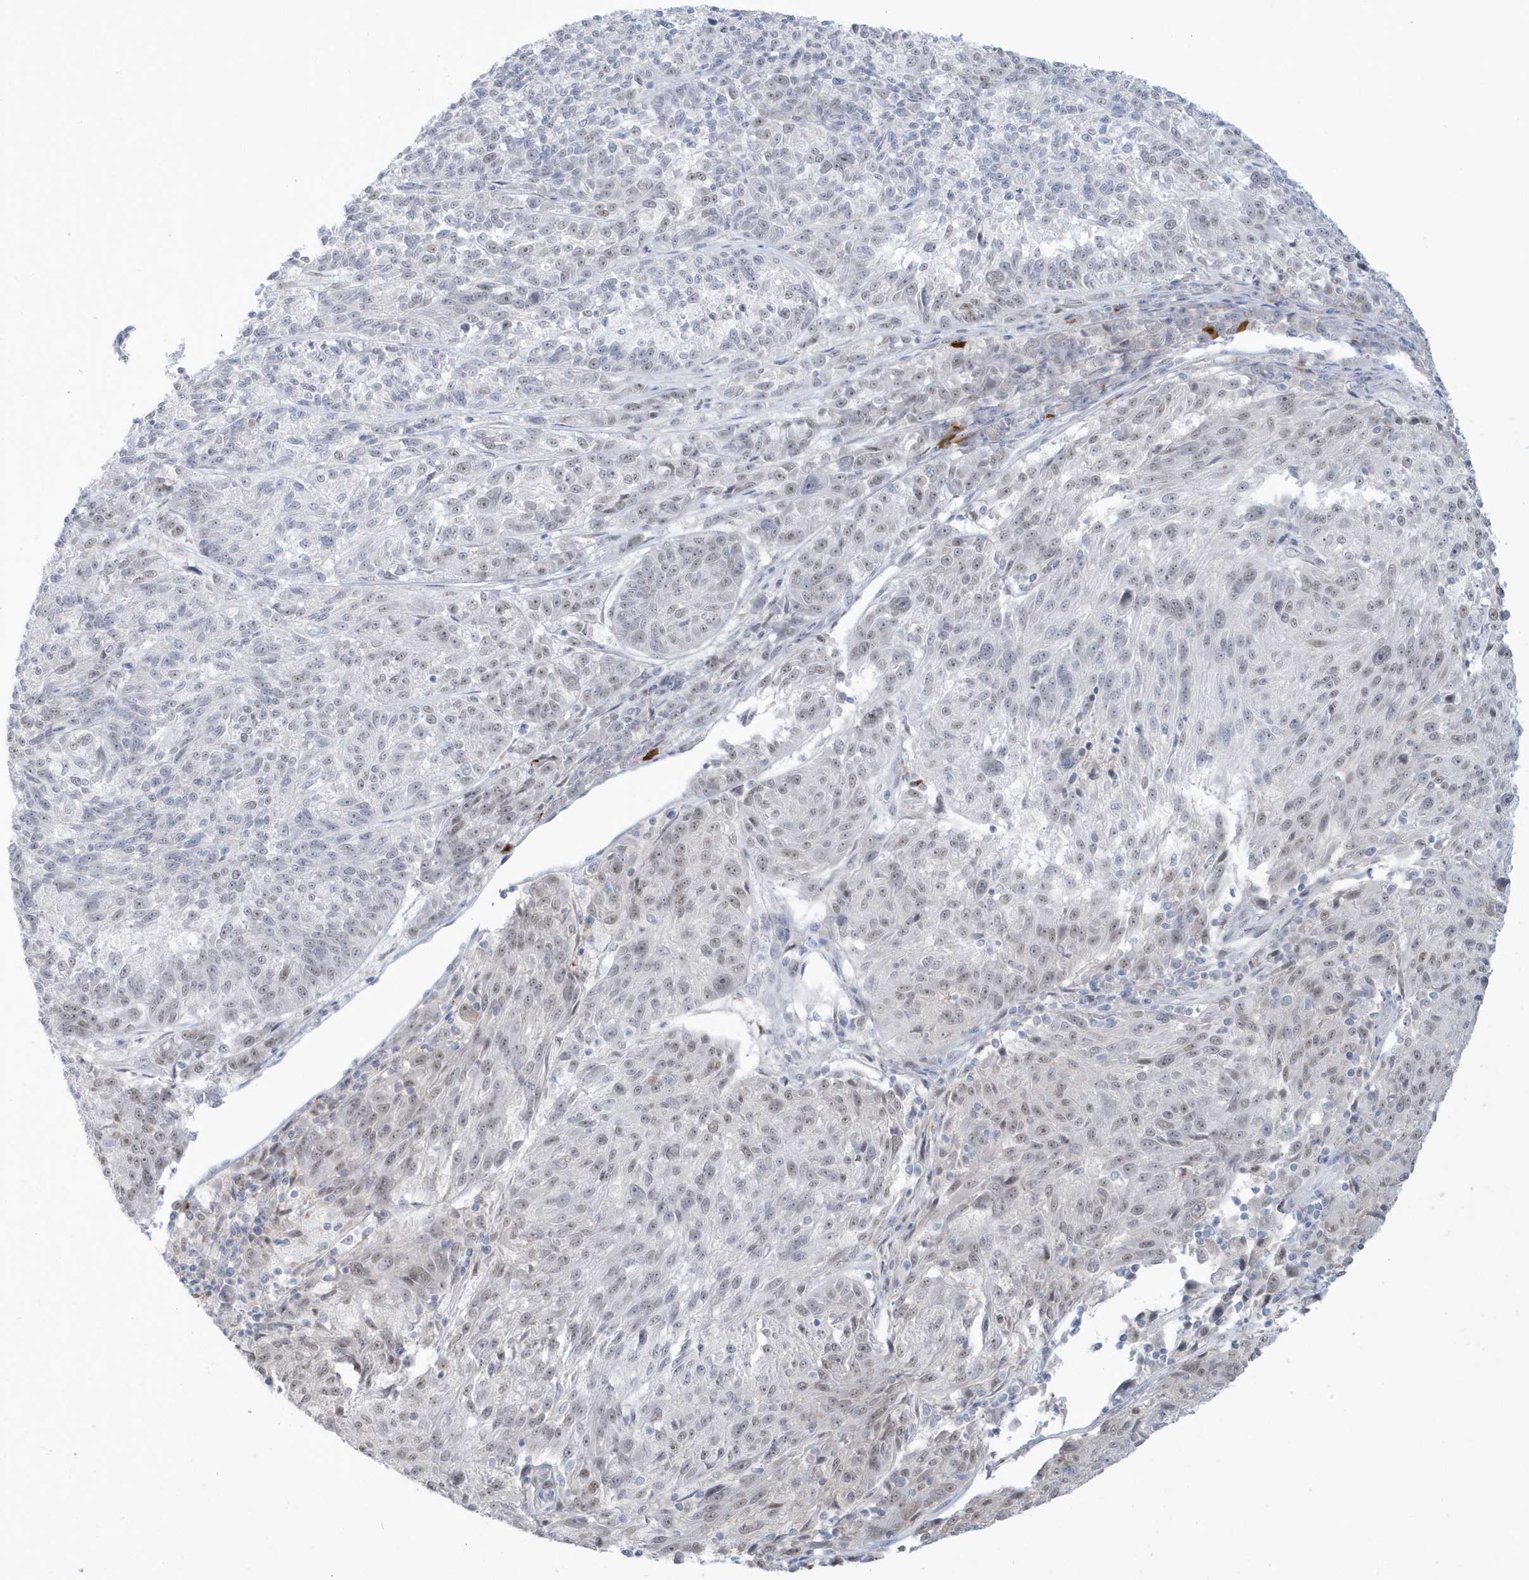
{"staining": {"intensity": "weak", "quantity": "25%-75%", "location": "nuclear"}, "tissue": "melanoma", "cell_type": "Tumor cells", "image_type": "cancer", "snomed": [{"axis": "morphology", "description": "Malignant melanoma, NOS"}, {"axis": "topography", "description": "Skin"}], "caption": "Immunohistochemistry (DAB (3,3'-diaminobenzidine)) staining of melanoma displays weak nuclear protein expression in approximately 25%-75% of tumor cells.", "gene": "HERC6", "patient": {"sex": "male", "age": 53}}